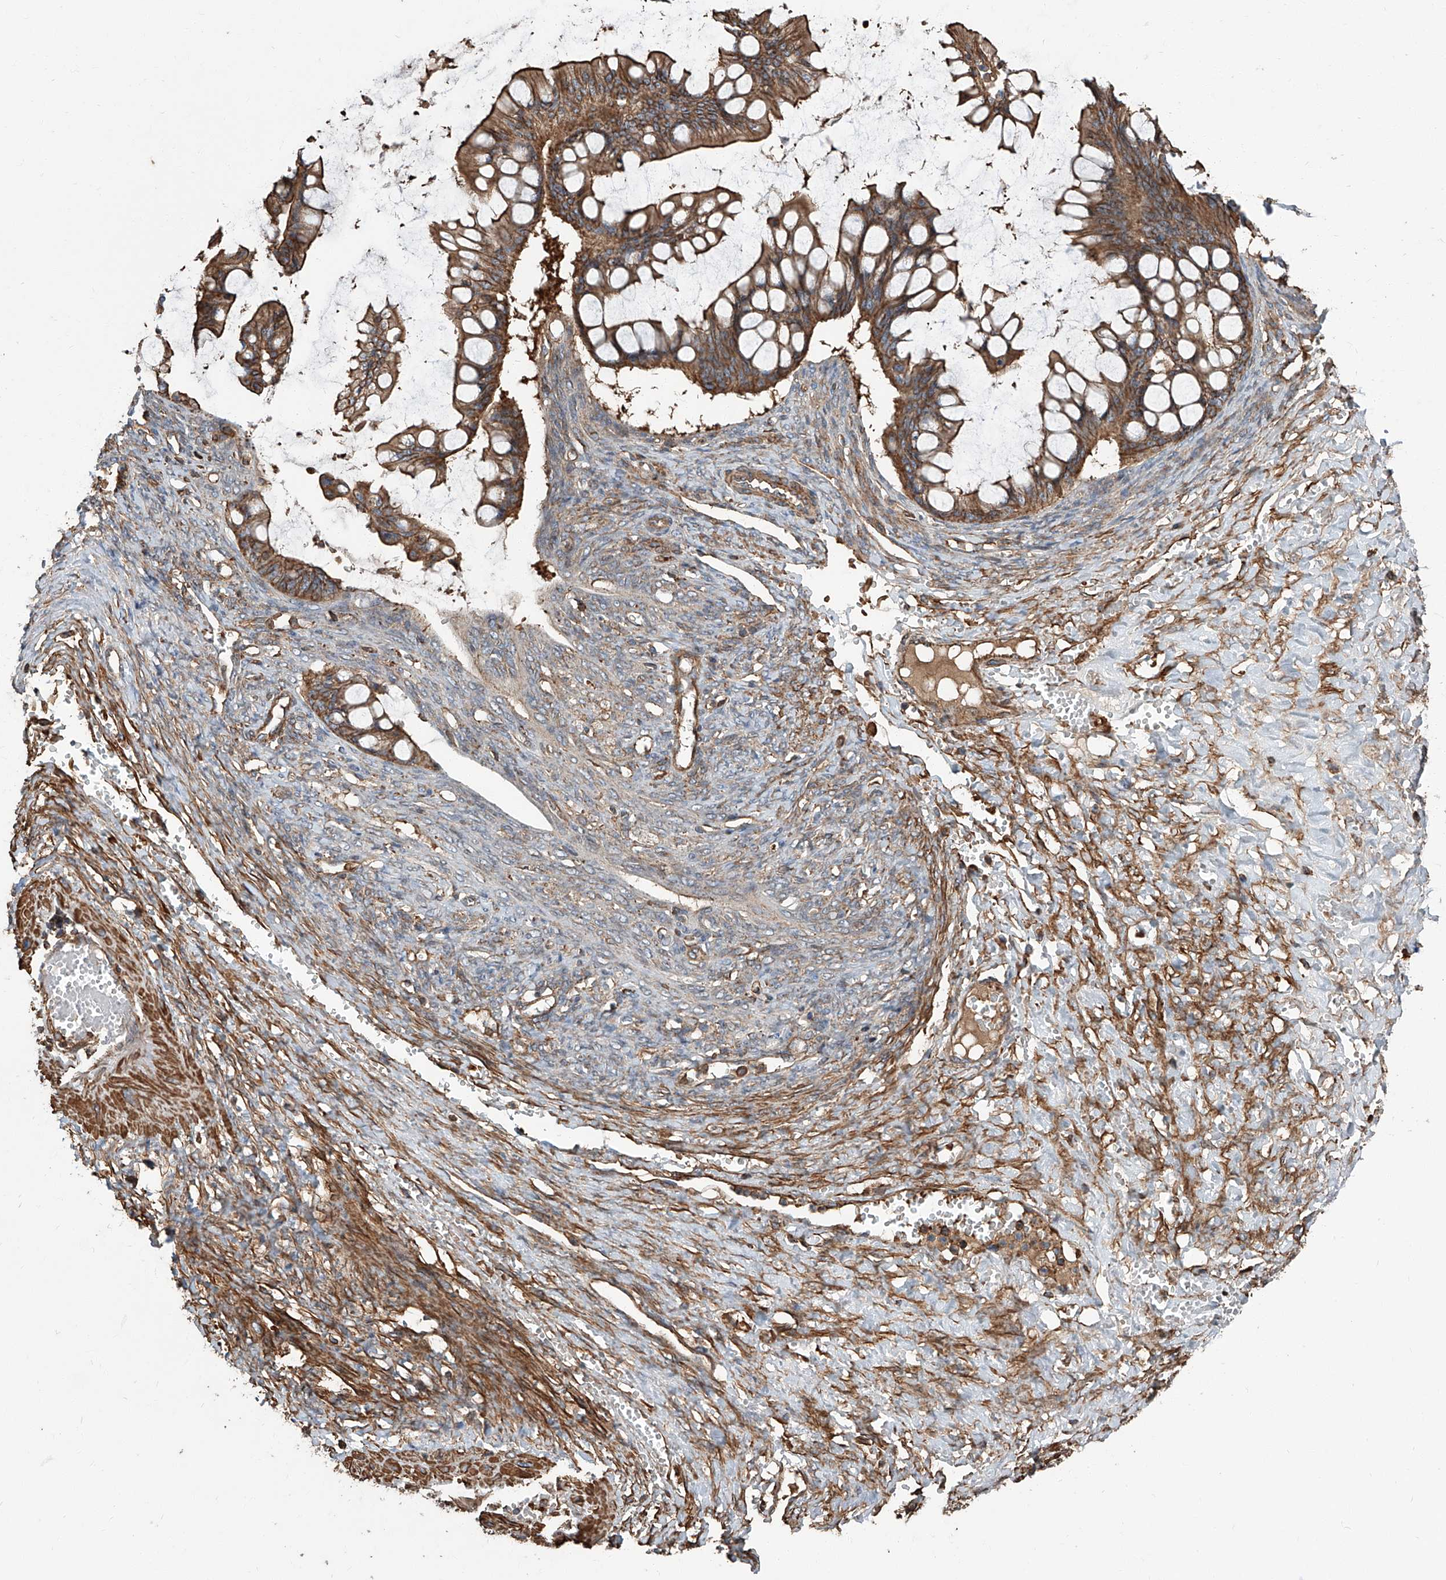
{"staining": {"intensity": "moderate", "quantity": ">75%", "location": "cytoplasmic/membranous"}, "tissue": "ovarian cancer", "cell_type": "Tumor cells", "image_type": "cancer", "snomed": [{"axis": "morphology", "description": "Cystadenocarcinoma, mucinous, NOS"}, {"axis": "topography", "description": "Ovary"}], "caption": "The immunohistochemical stain shows moderate cytoplasmic/membranous staining in tumor cells of ovarian cancer tissue. (Brightfield microscopy of DAB IHC at high magnification).", "gene": "PIEZO2", "patient": {"sex": "female", "age": 73}}